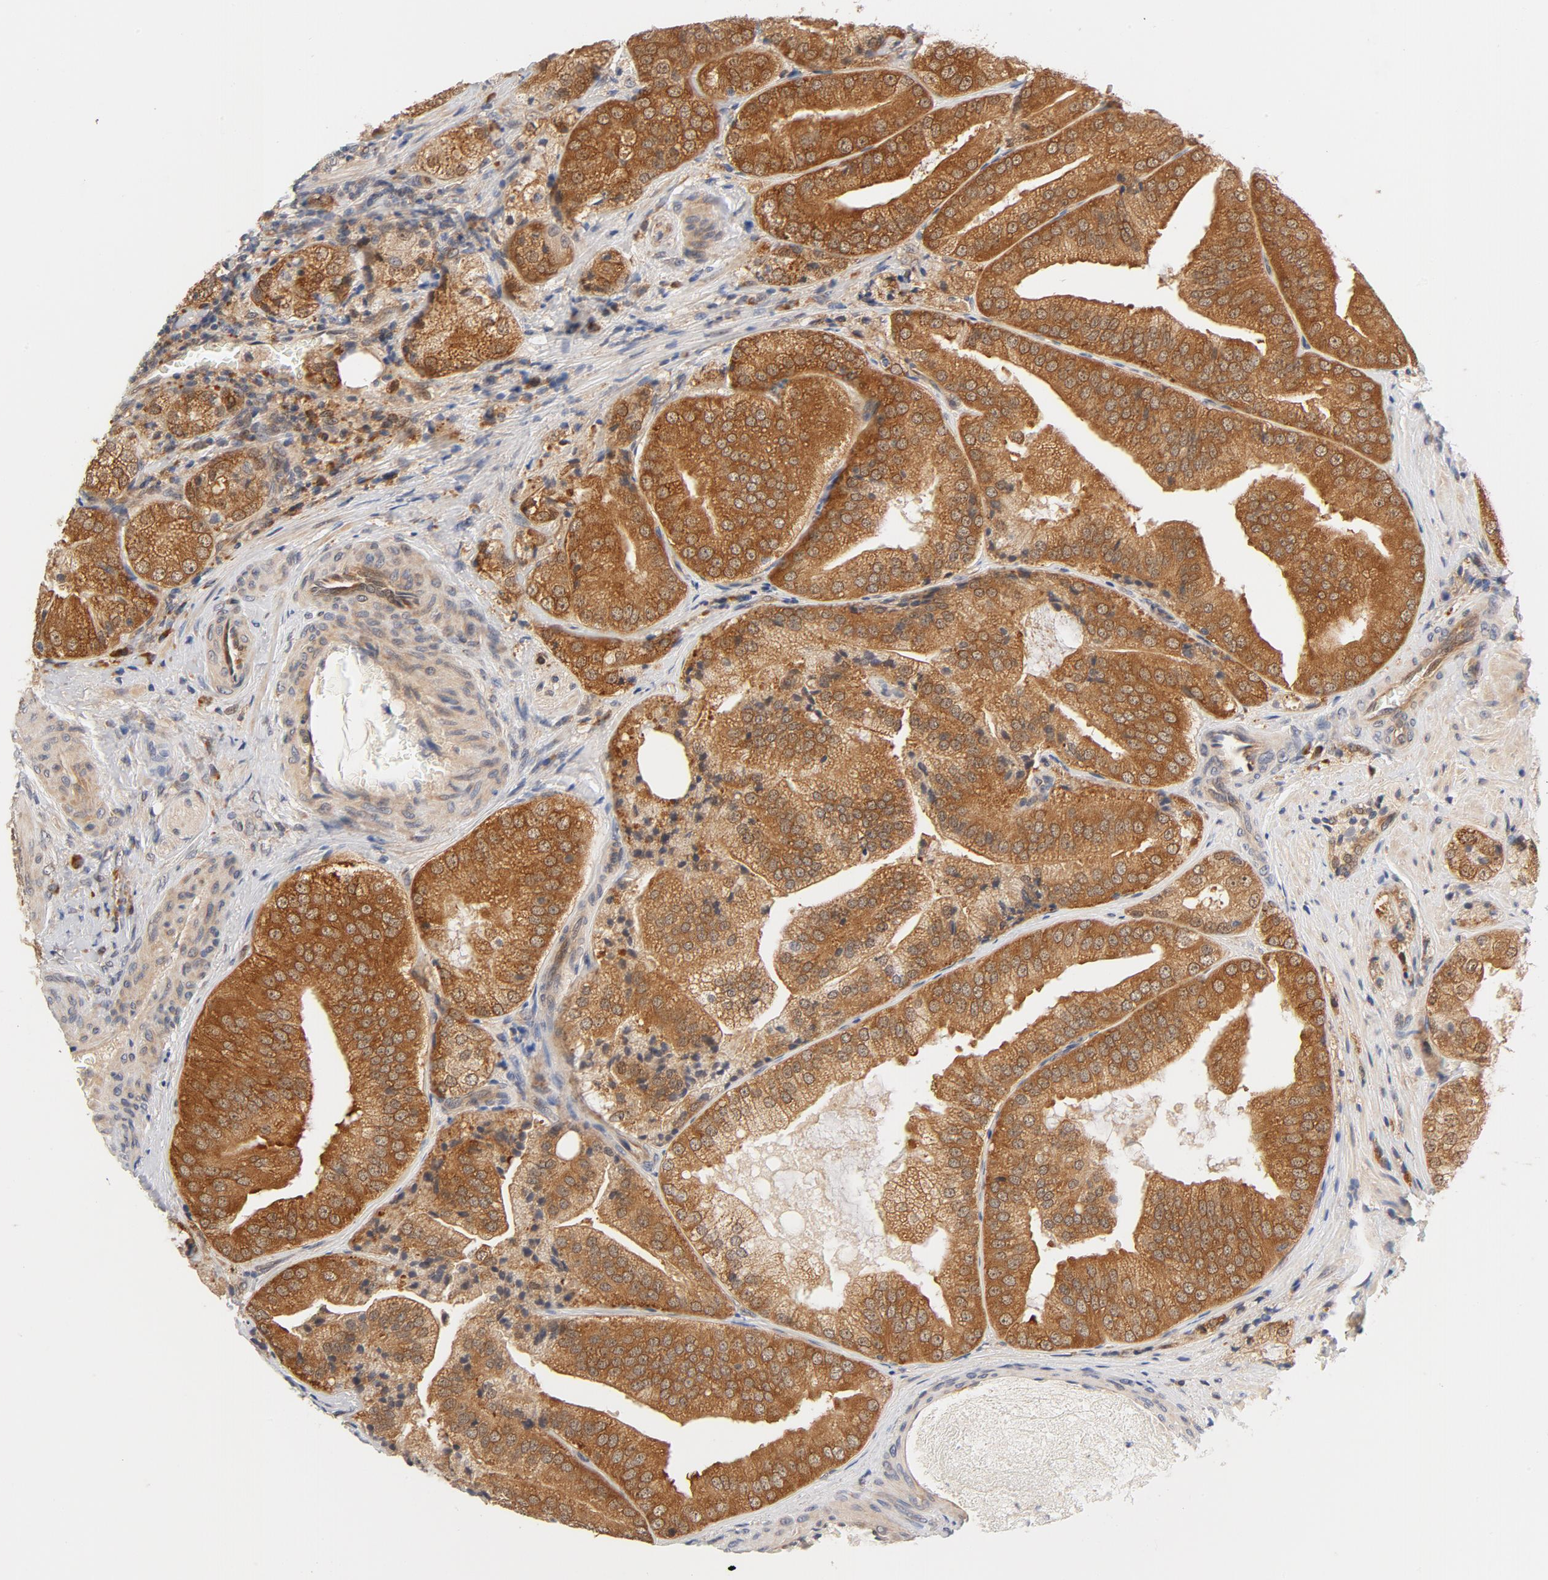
{"staining": {"intensity": "moderate", "quantity": ">75%", "location": "cytoplasmic/membranous"}, "tissue": "prostate cancer", "cell_type": "Tumor cells", "image_type": "cancer", "snomed": [{"axis": "morphology", "description": "Adenocarcinoma, Low grade"}, {"axis": "topography", "description": "Prostate"}], "caption": "Protein staining of prostate cancer (adenocarcinoma (low-grade)) tissue exhibits moderate cytoplasmic/membranous positivity in approximately >75% of tumor cells.", "gene": "EIF4E", "patient": {"sex": "male", "age": 60}}